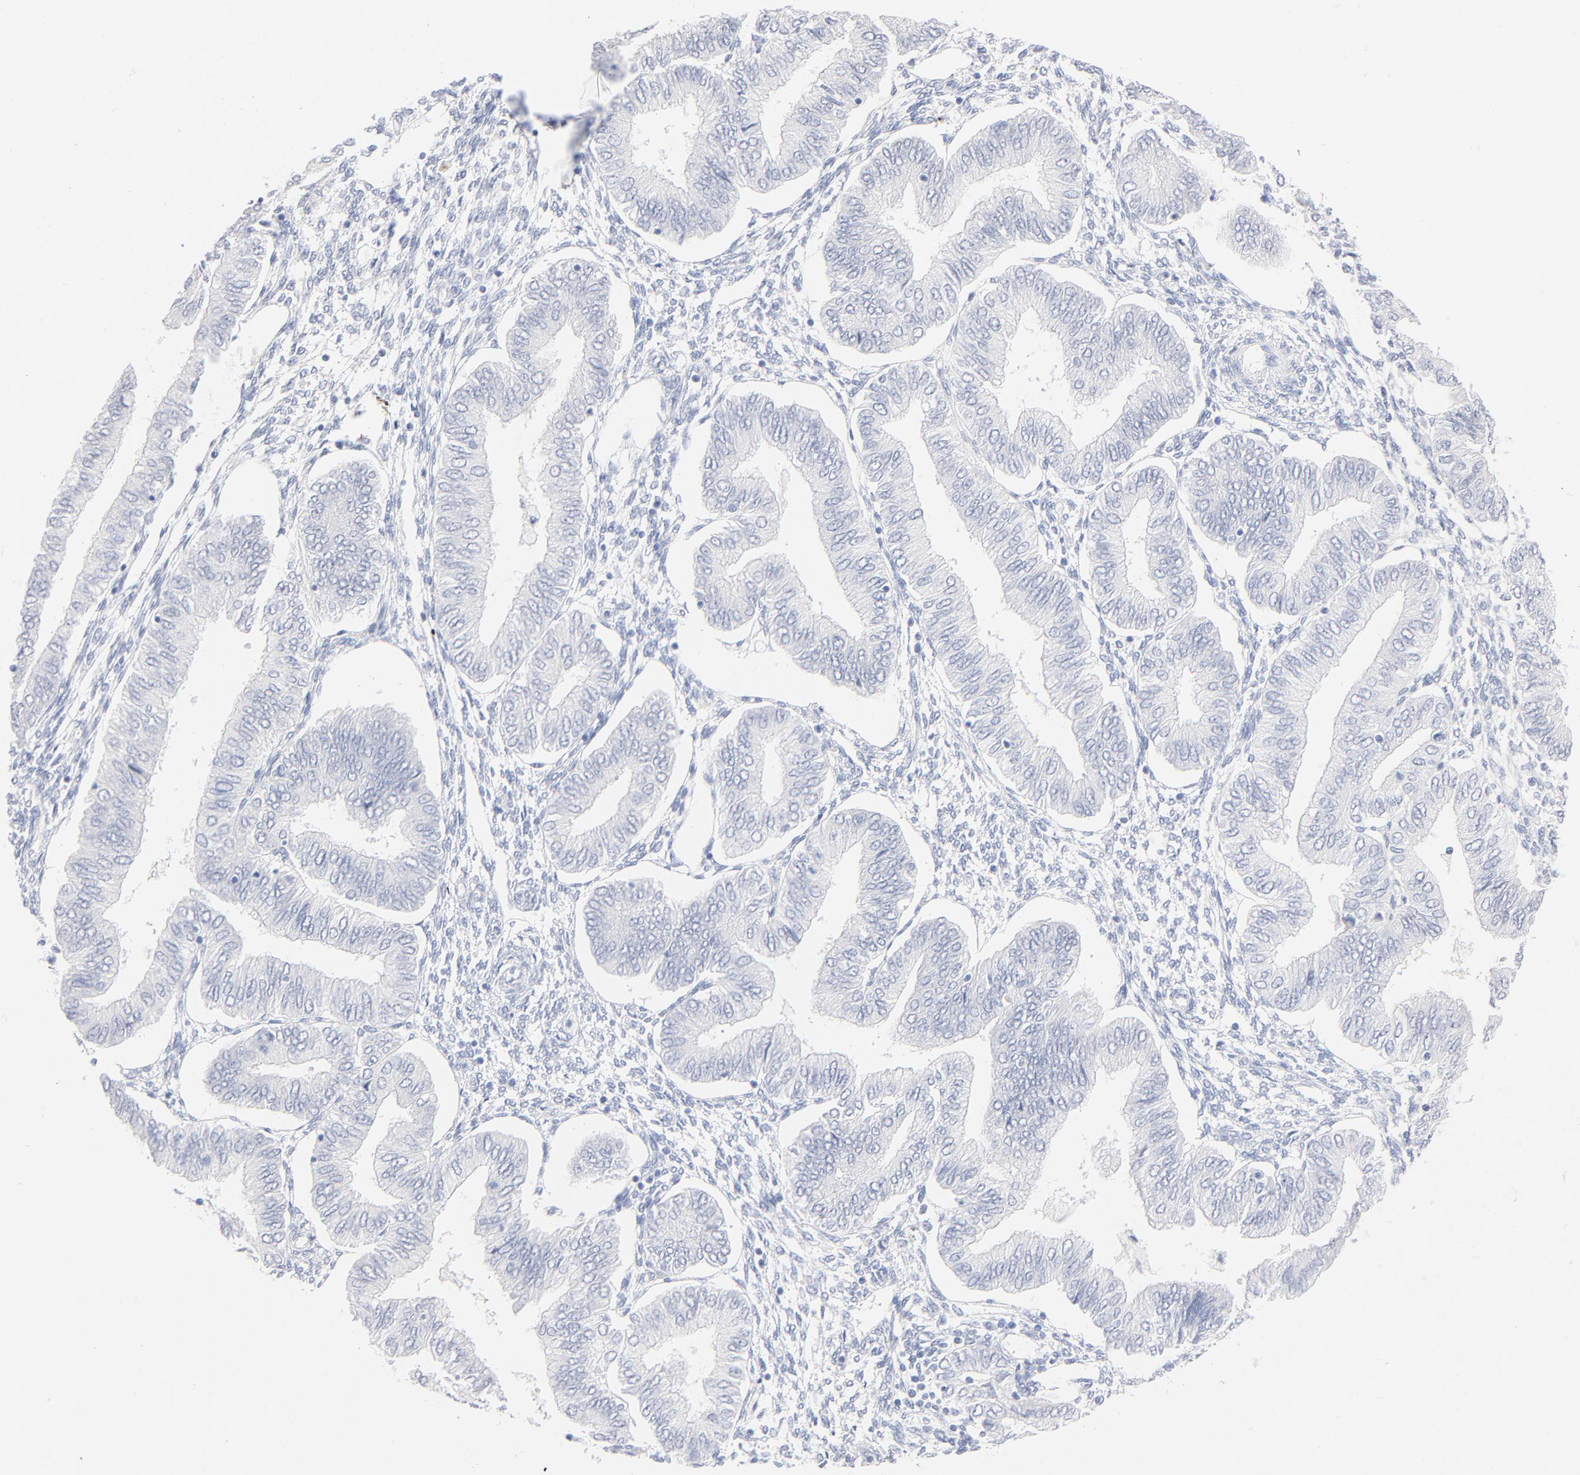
{"staining": {"intensity": "negative", "quantity": "none", "location": "none"}, "tissue": "endometrial cancer", "cell_type": "Tumor cells", "image_type": "cancer", "snomed": [{"axis": "morphology", "description": "Adenocarcinoma, NOS"}, {"axis": "topography", "description": "Endometrium"}], "caption": "An immunohistochemistry (IHC) micrograph of endometrial cancer is shown. There is no staining in tumor cells of endometrial cancer.", "gene": "ONECUT1", "patient": {"sex": "female", "age": 51}}